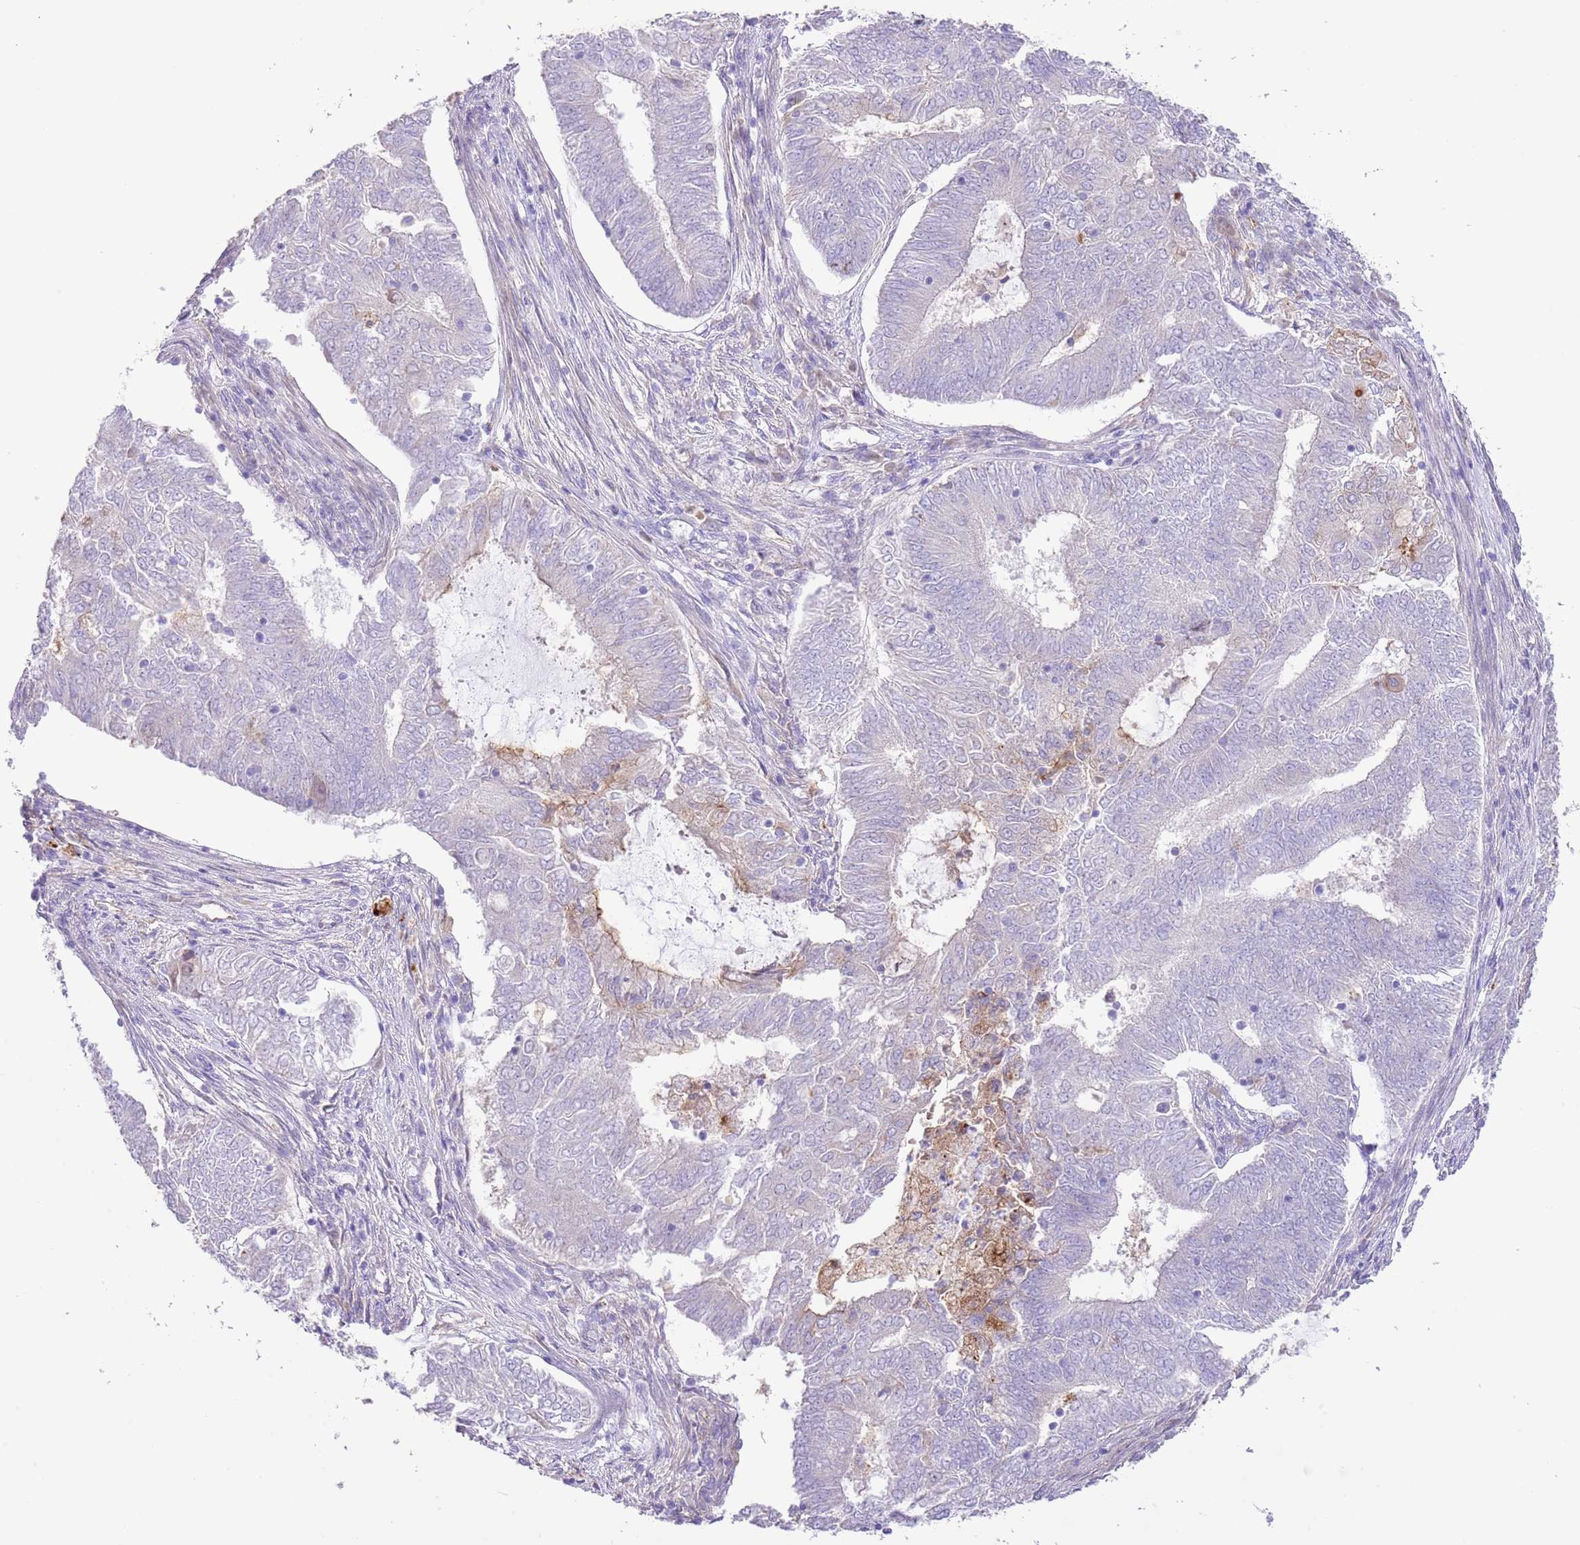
{"staining": {"intensity": "negative", "quantity": "none", "location": "none"}, "tissue": "endometrial cancer", "cell_type": "Tumor cells", "image_type": "cancer", "snomed": [{"axis": "morphology", "description": "Adenocarcinoma, NOS"}, {"axis": "topography", "description": "Endometrium"}], "caption": "A micrograph of endometrial cancer (adenocarcinoma) stained for a protein demonstrates no brown staining in tumor cells.", "gene": "IGF1", "patient": {"sex": "female", "age": 62}}